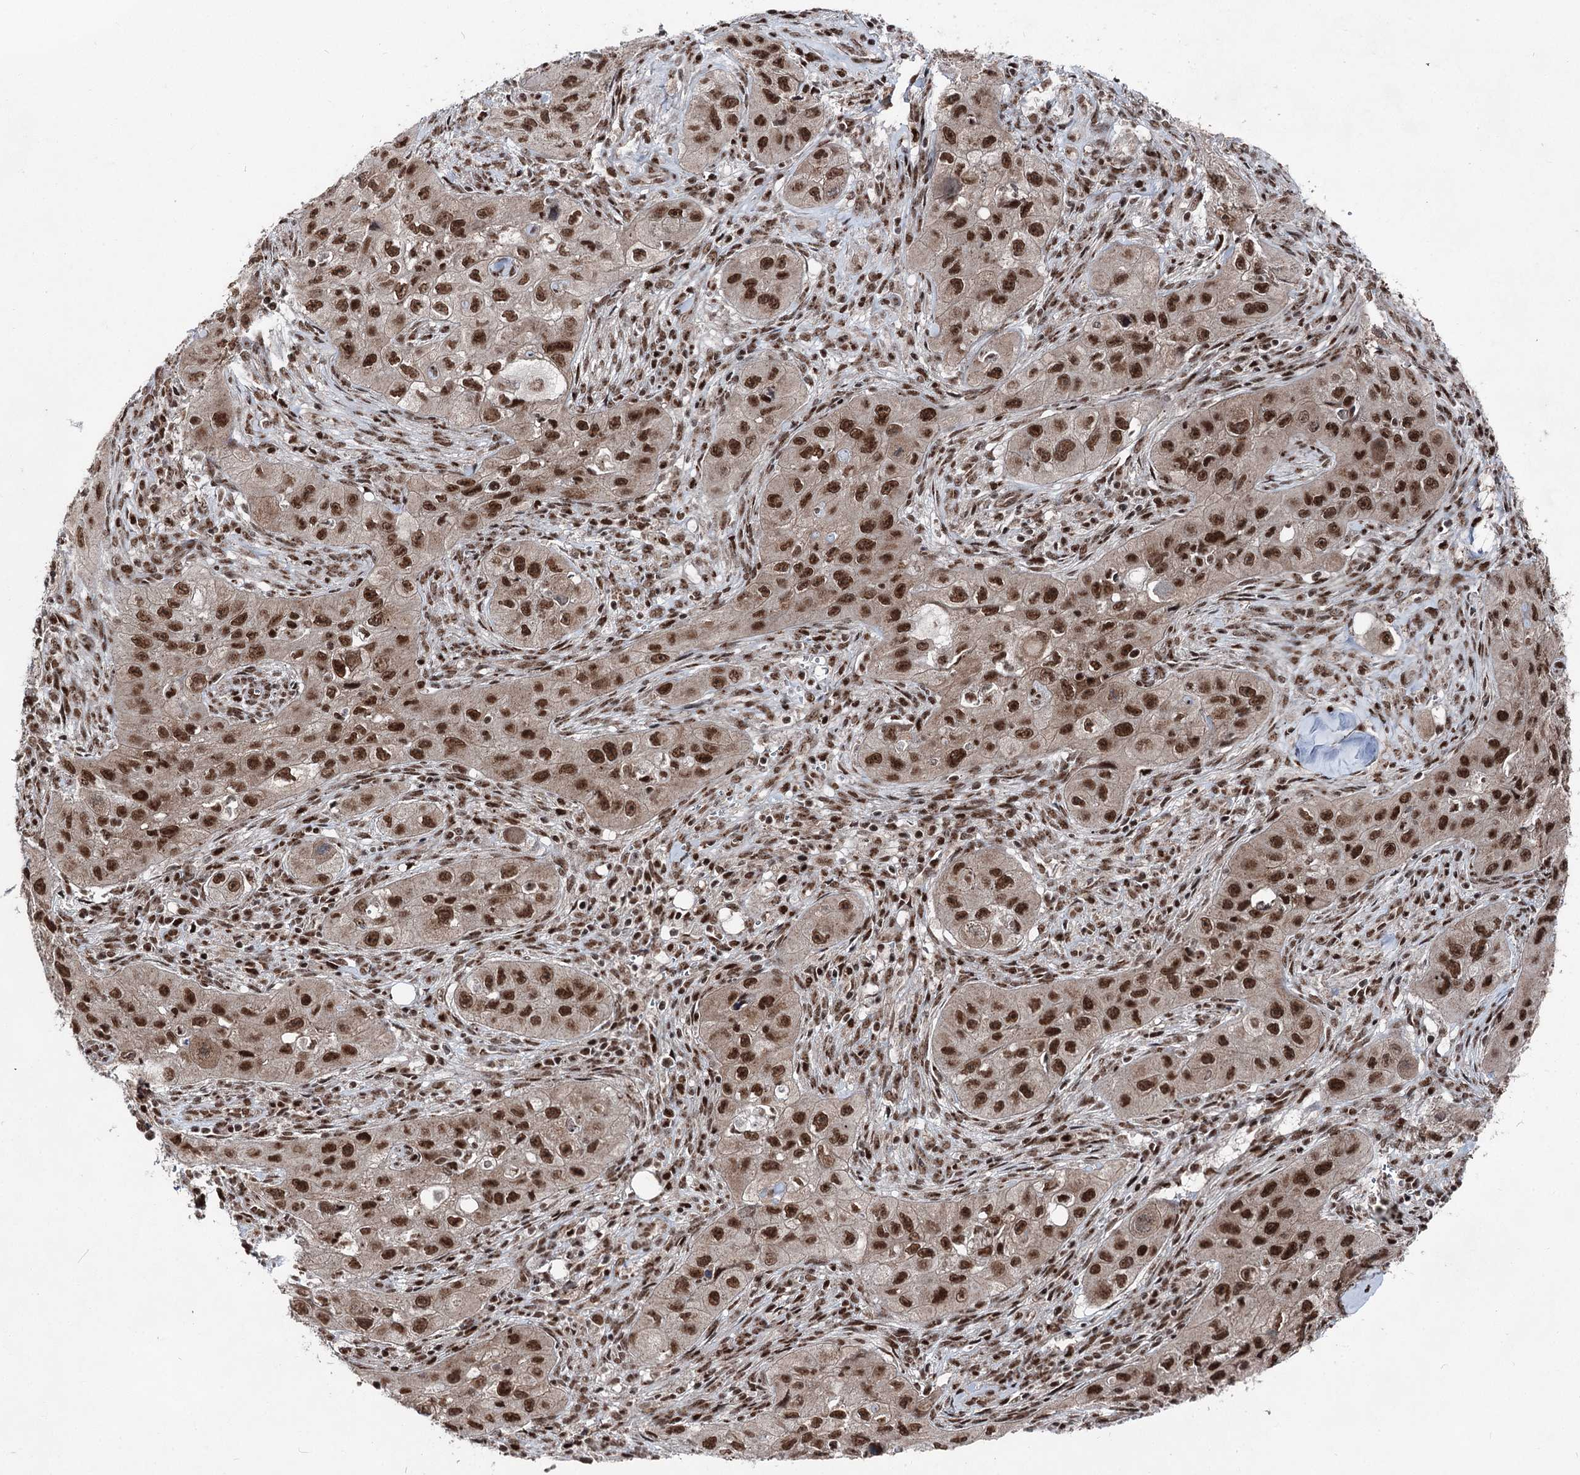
{"staining": {"intensity": "strong", "quantity": ">75%", "location": "nuclear"}, "tissue": "skin cancer", "cell_type": "Tumor cells", "image_type": "cancer", "snomed": [{"axis": "morphology", "description": "Squamous cell carcinoma, NOS"}, {"axis": "topography", "description": "Skin"}, {"axis": "topography", "description": "Subcutis"}], "caption": "Protein expression analysis of squamous cell carcinoma (skin) demonstrates strong nuclear expression in approximately >75% of tumor cells. (DAB (3,3'-diaminobenzidine) IHC, brown staining for protein, blue staining for nuclei).", "gene": "ZCCHC8", "patient": {"sex": "male", "age": 73}}